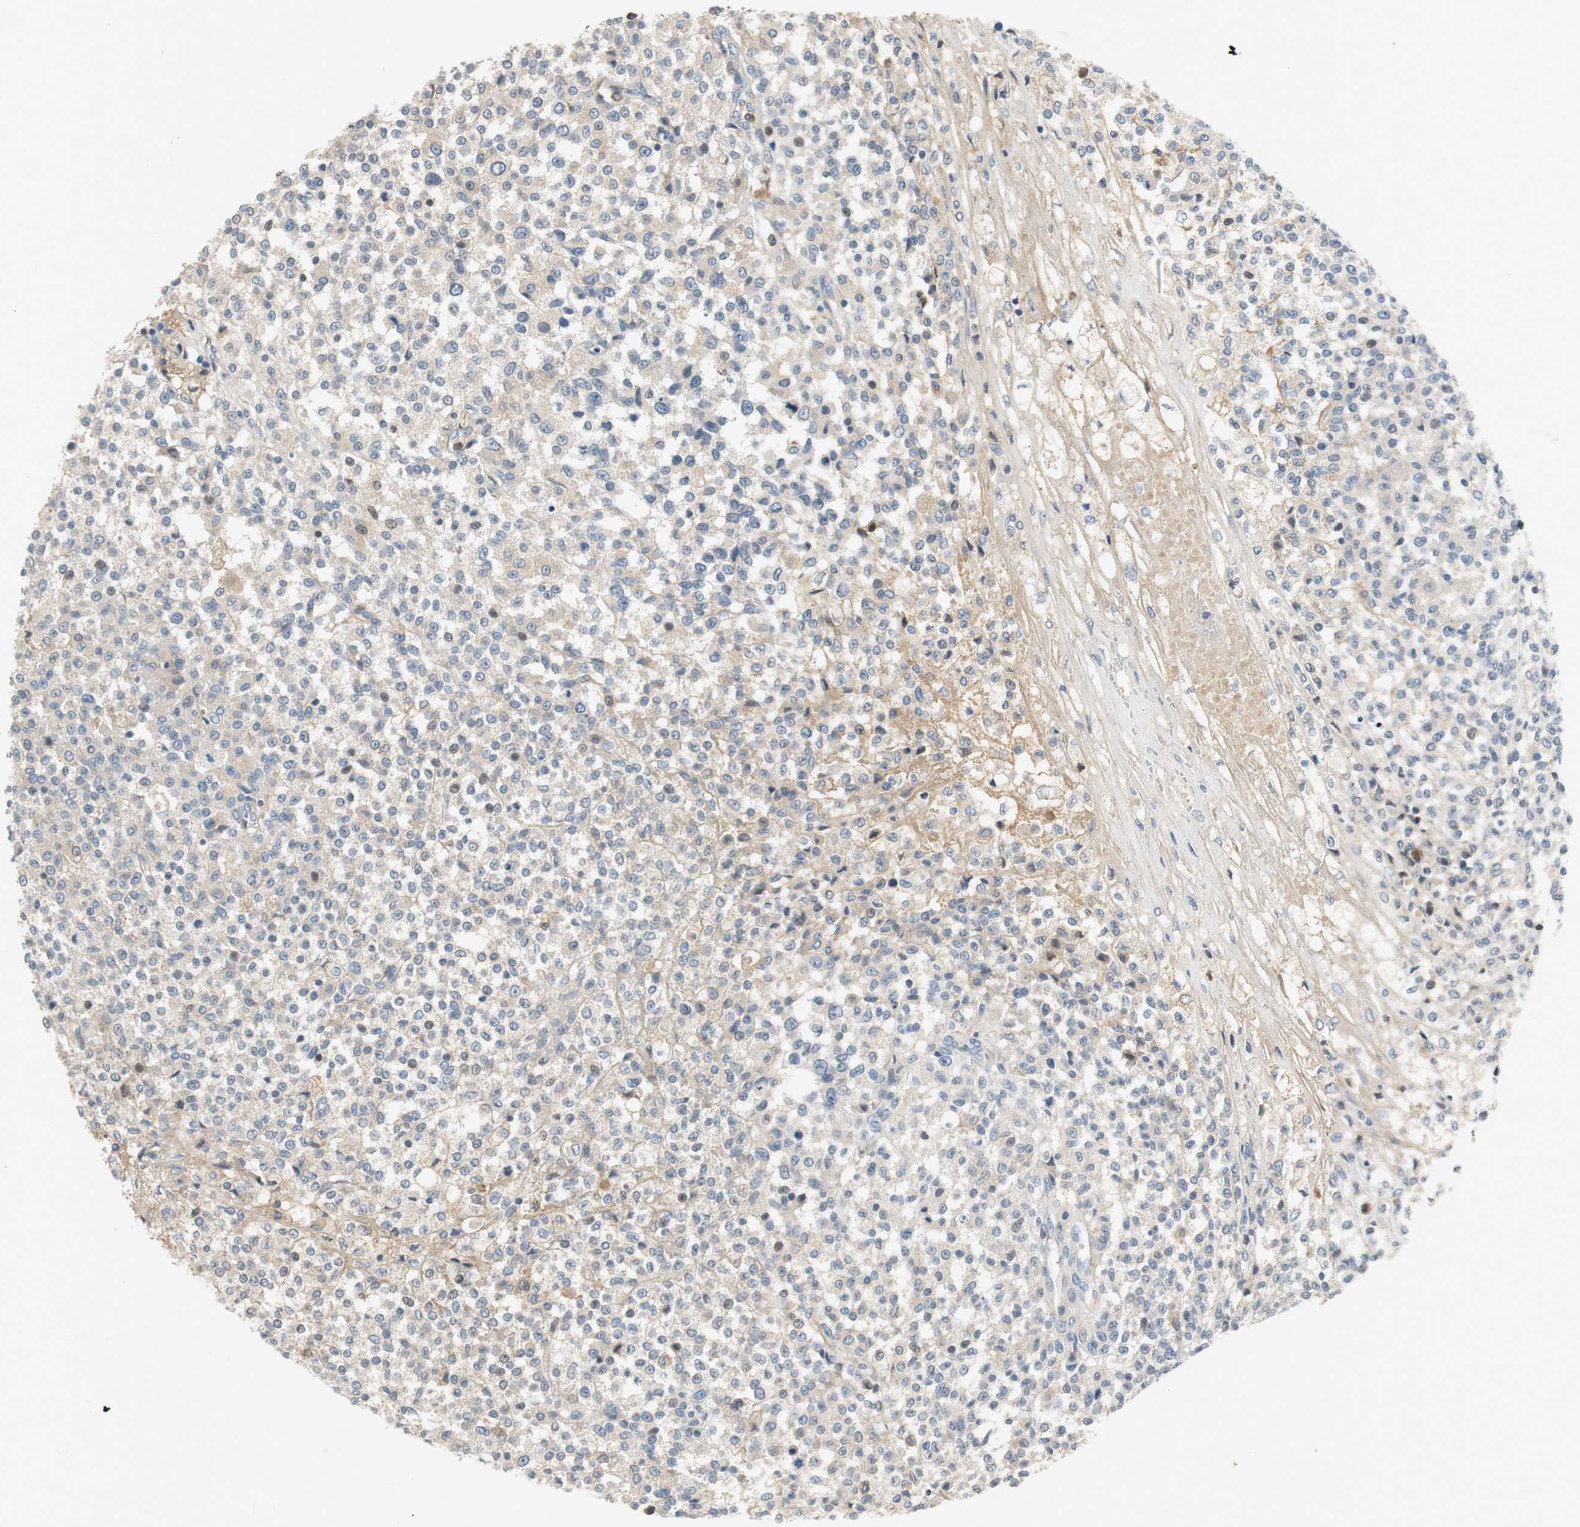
{"staining": {"intensity": "weak", "quantity": ">75%", "location": "cytoplasmic/membranous"}, "tissue": "testis cancer", "cell_type": "Tumor cells", "image_type": "cancer", "snomed": [{"axis": "morphology", "description": "Seminoma, NOS"}, {"axis": "topography", "description": "Testis"}], "caption": "A low amount of weak cytoplasmic/membranous positivity is seen in about >75% of tumor cells in testis cancer tissue. (Stains: DAB in brown, nuclei in blue, Microscopy: brightfield microscopy at high magnification).", "gene": "C4A", "patient": {"sex": "male", "age": 59}}